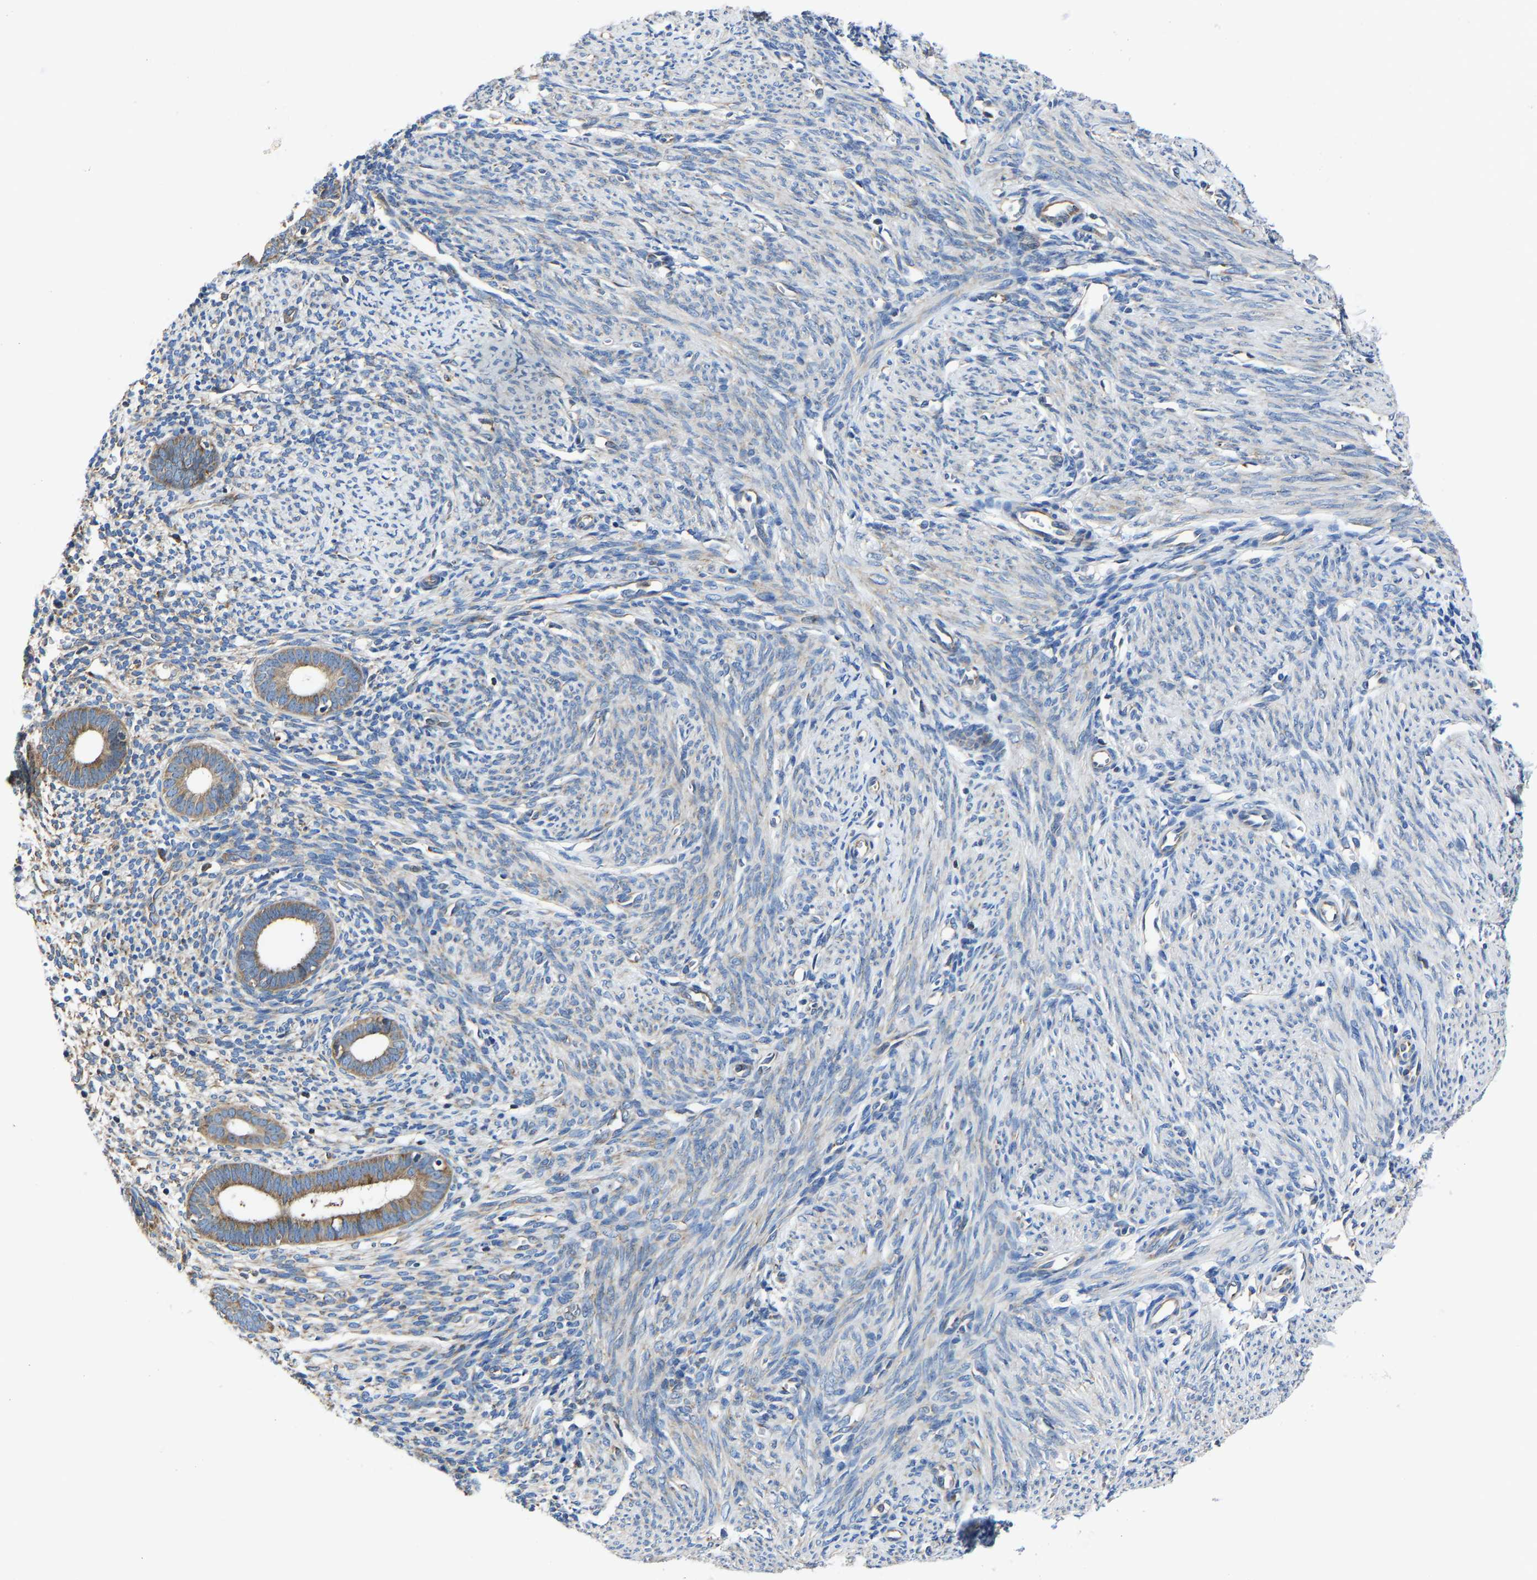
{"staining": {"intensity": "negative", "quantity": "none", "location": "none"}, "tissue": "endometrium", "cell_type": "Cells in endometrial stroma", "image_type": "normal", "snomed": [{"axis": "morphology", "description": "Normal tissue, NOS"}, {"axis": "morphology", "description": "Adenocarcinoma, NOS"}, {"axis": "topography", "description": "Endometrium"}], "caption": "Endometrium stained for a protein using immunohistochemistry reveals no positivity cells in endometrial stroma.", "gene": "G3BP2", "patient": {"sex": "female", "age": 57}}